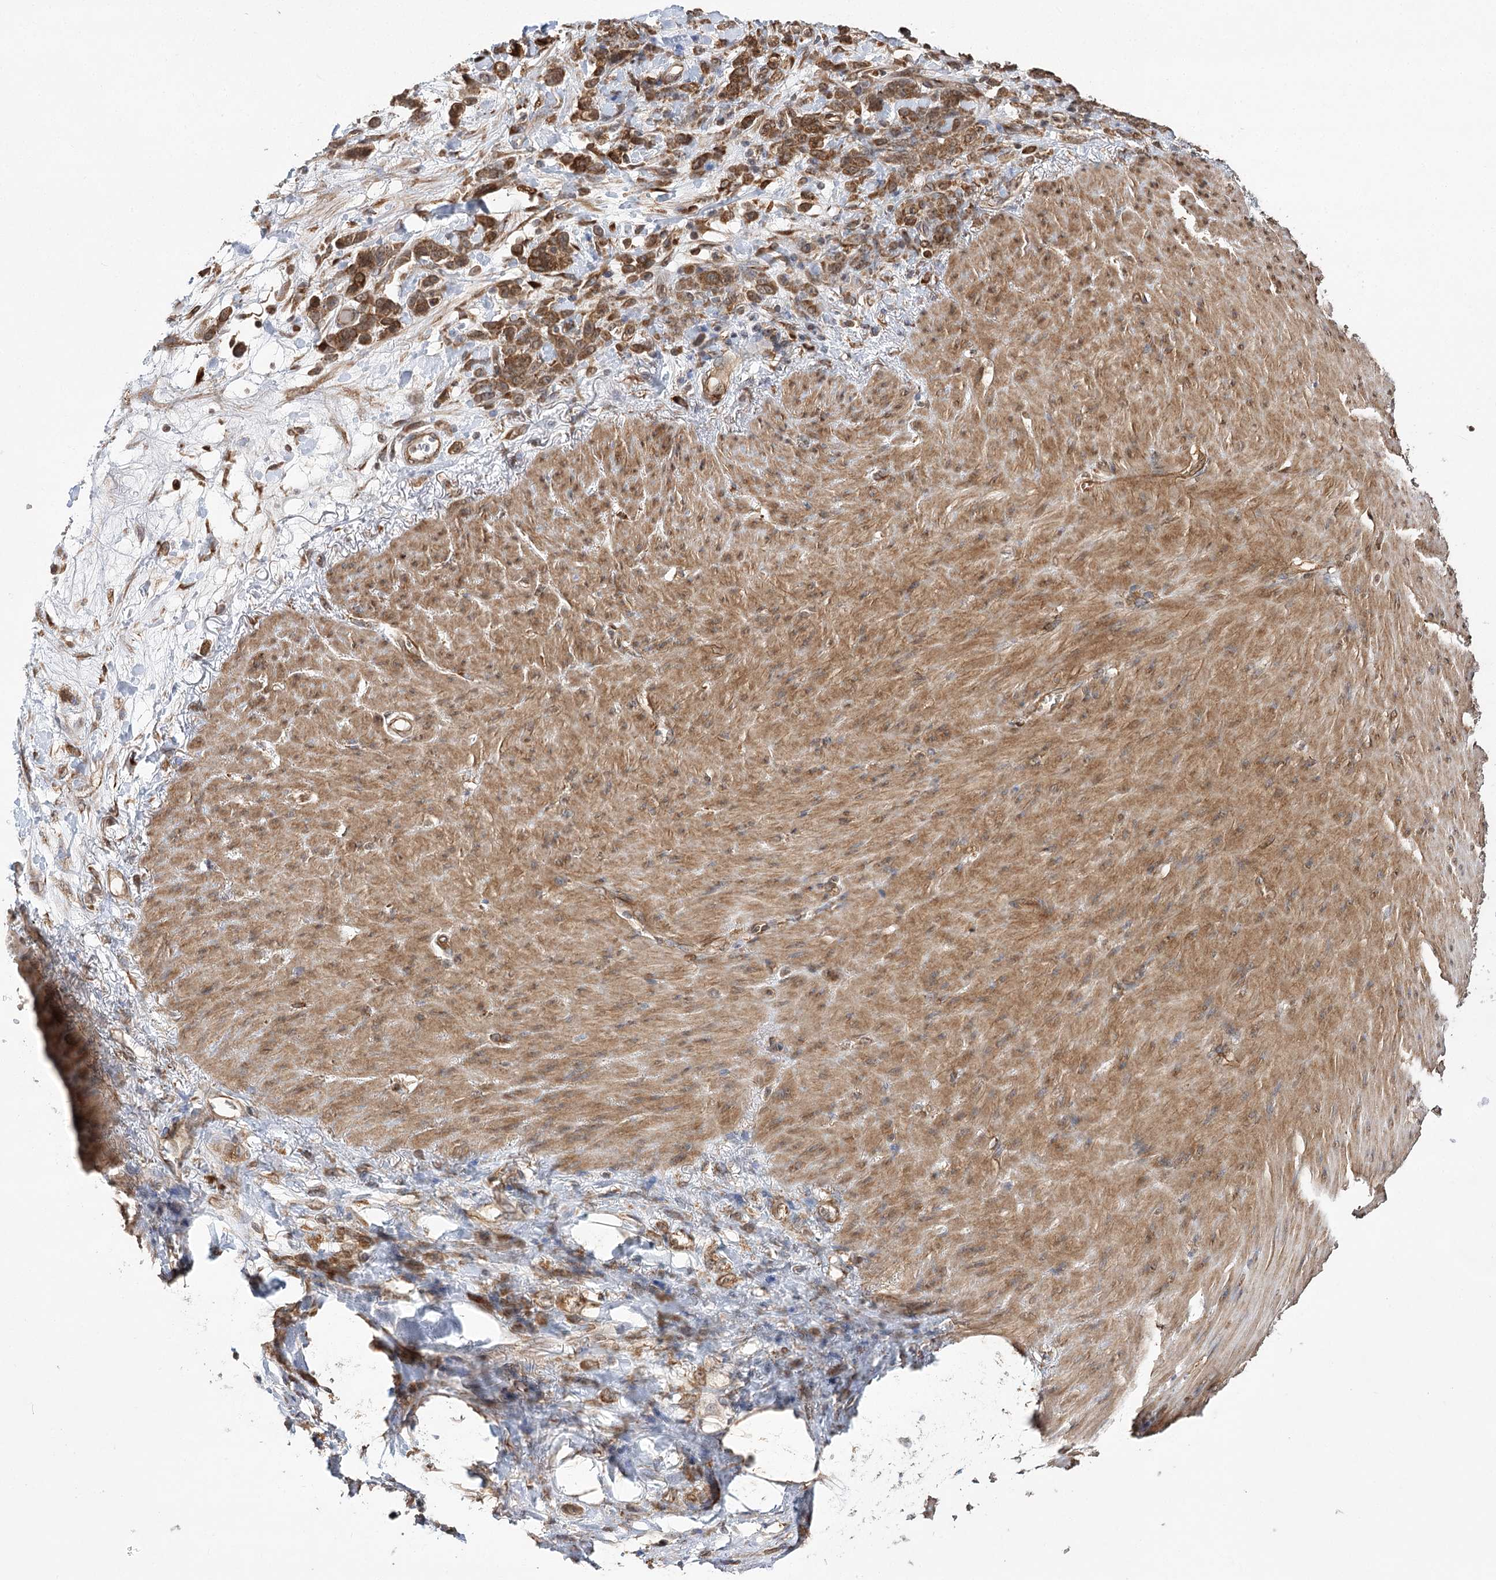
{"staining": {"intensity": "moderate", "quantity": ">75%", "location": "cytoplasmic/membranous"}, "tissue": "stomach cancer", "cell_type": "Tumor cells", "image_type": "cancer", "snomed": [{"axis": "morphology", "description": "Normal tissue, NOS"}, {"axis": "morphology", "description": "Adenocarcinoma, NOS"}, {"axis": "topography", "description": "Stomach"}], "caption": "A high-resolution micrograph shows immunohistochemistry staining of stomach cancer, which shows moderate cytoplasmic/membranous expression in approximately >75% of tumor cells.", "gene": "DNAJB14", "patient": {"sex": "male", "age": 82}}